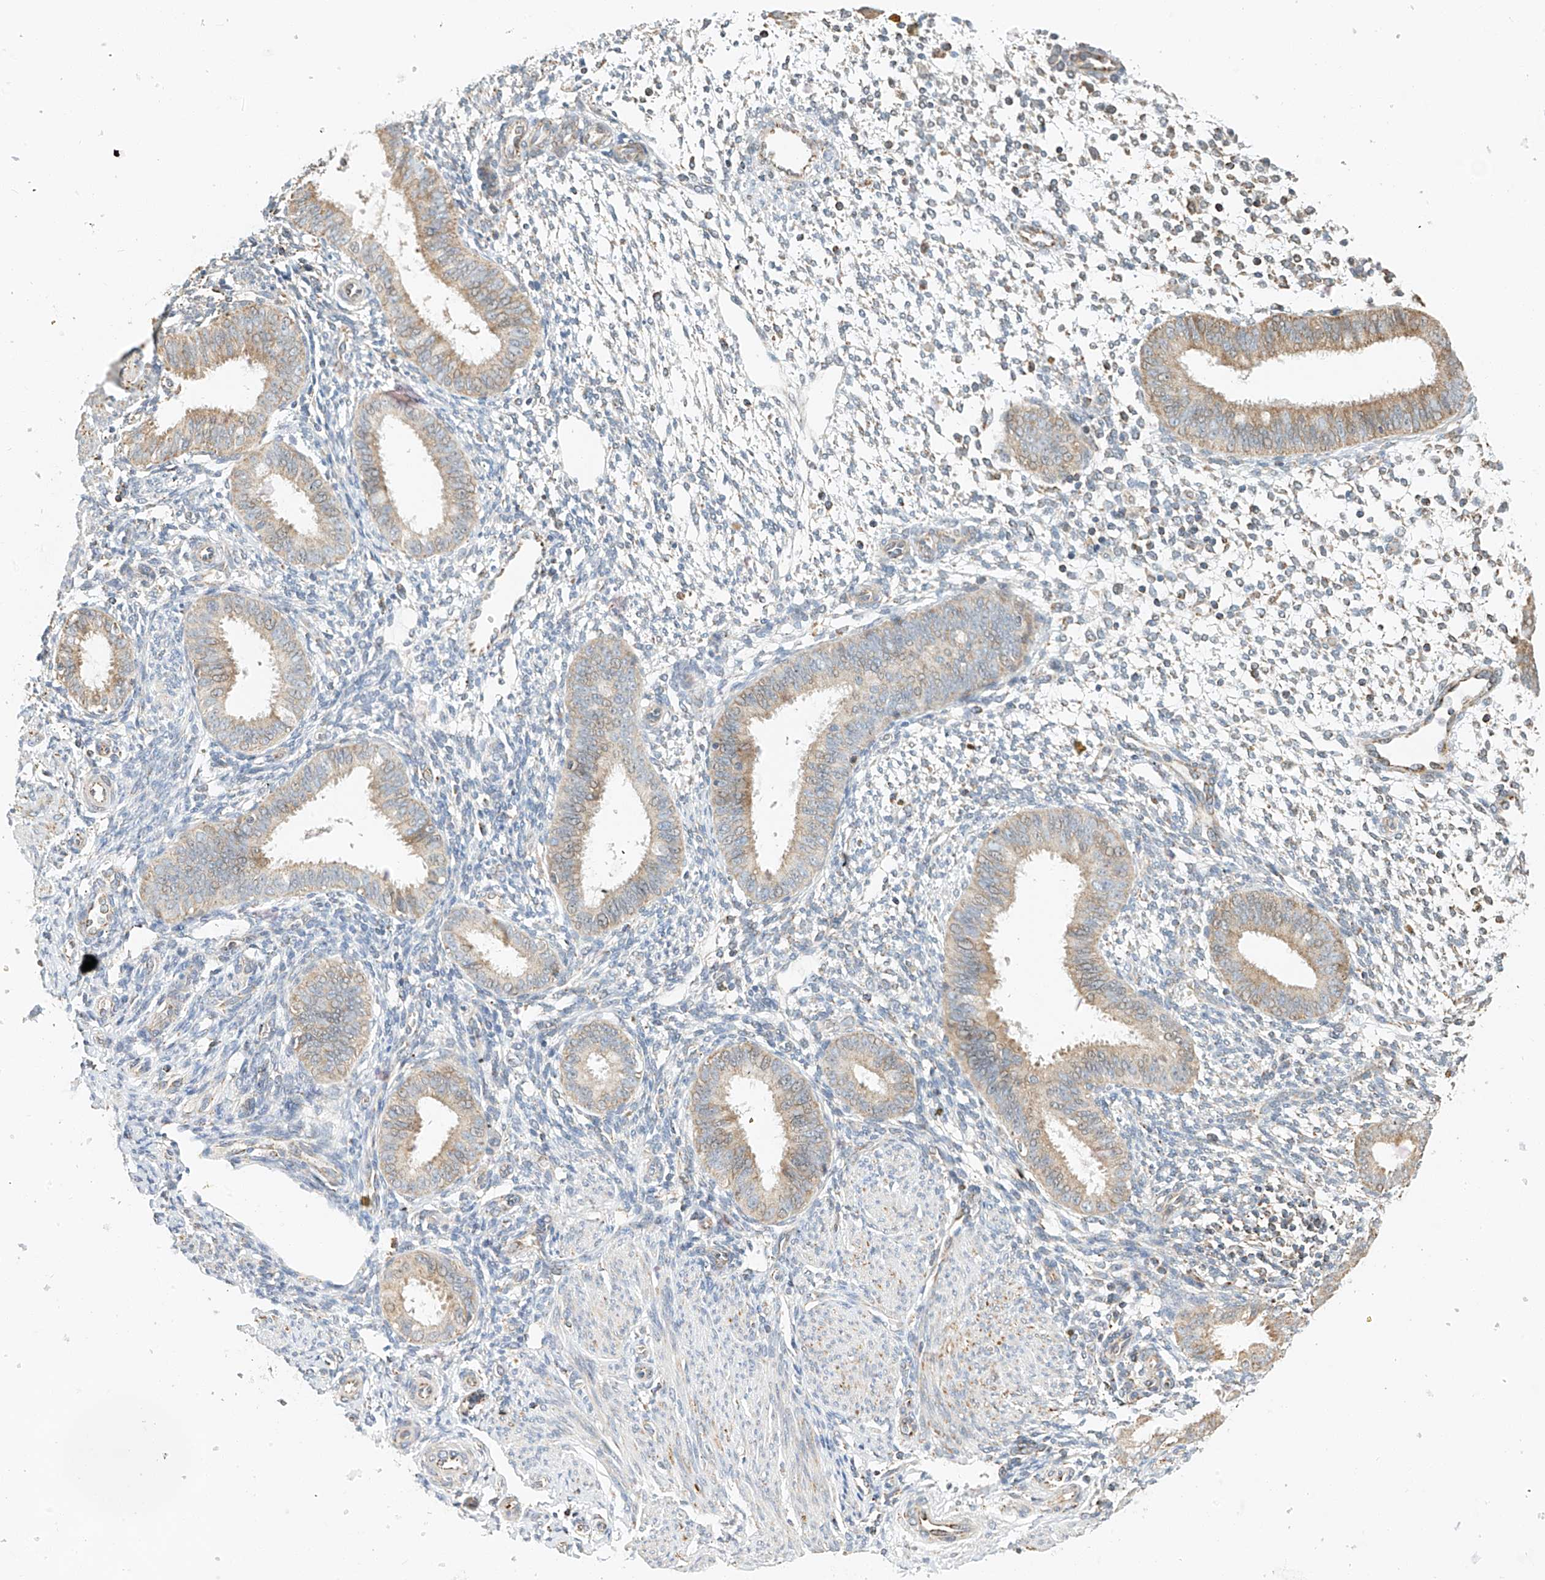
{"staining": {"intensity": "negative", "quantity": "none", "location": "none"}, "tissue": "endometrium", "cell_type": "Cells in endometrial stroma", "image_type": "normal", "snomed": [{"axis": "morphology", "description": "Normal tissue, NOS"}, {"axis": "topography", "description": "Uterus"}, {"axis": "topography", "description": "Endometrium"}], "caption": "DAB immunohistochemical staining of normal human endometrium shows no significant positivity in cells in endometrial stroma.", "gene": "YIPF7", "patient": {"sex": "female", "age": 48}}